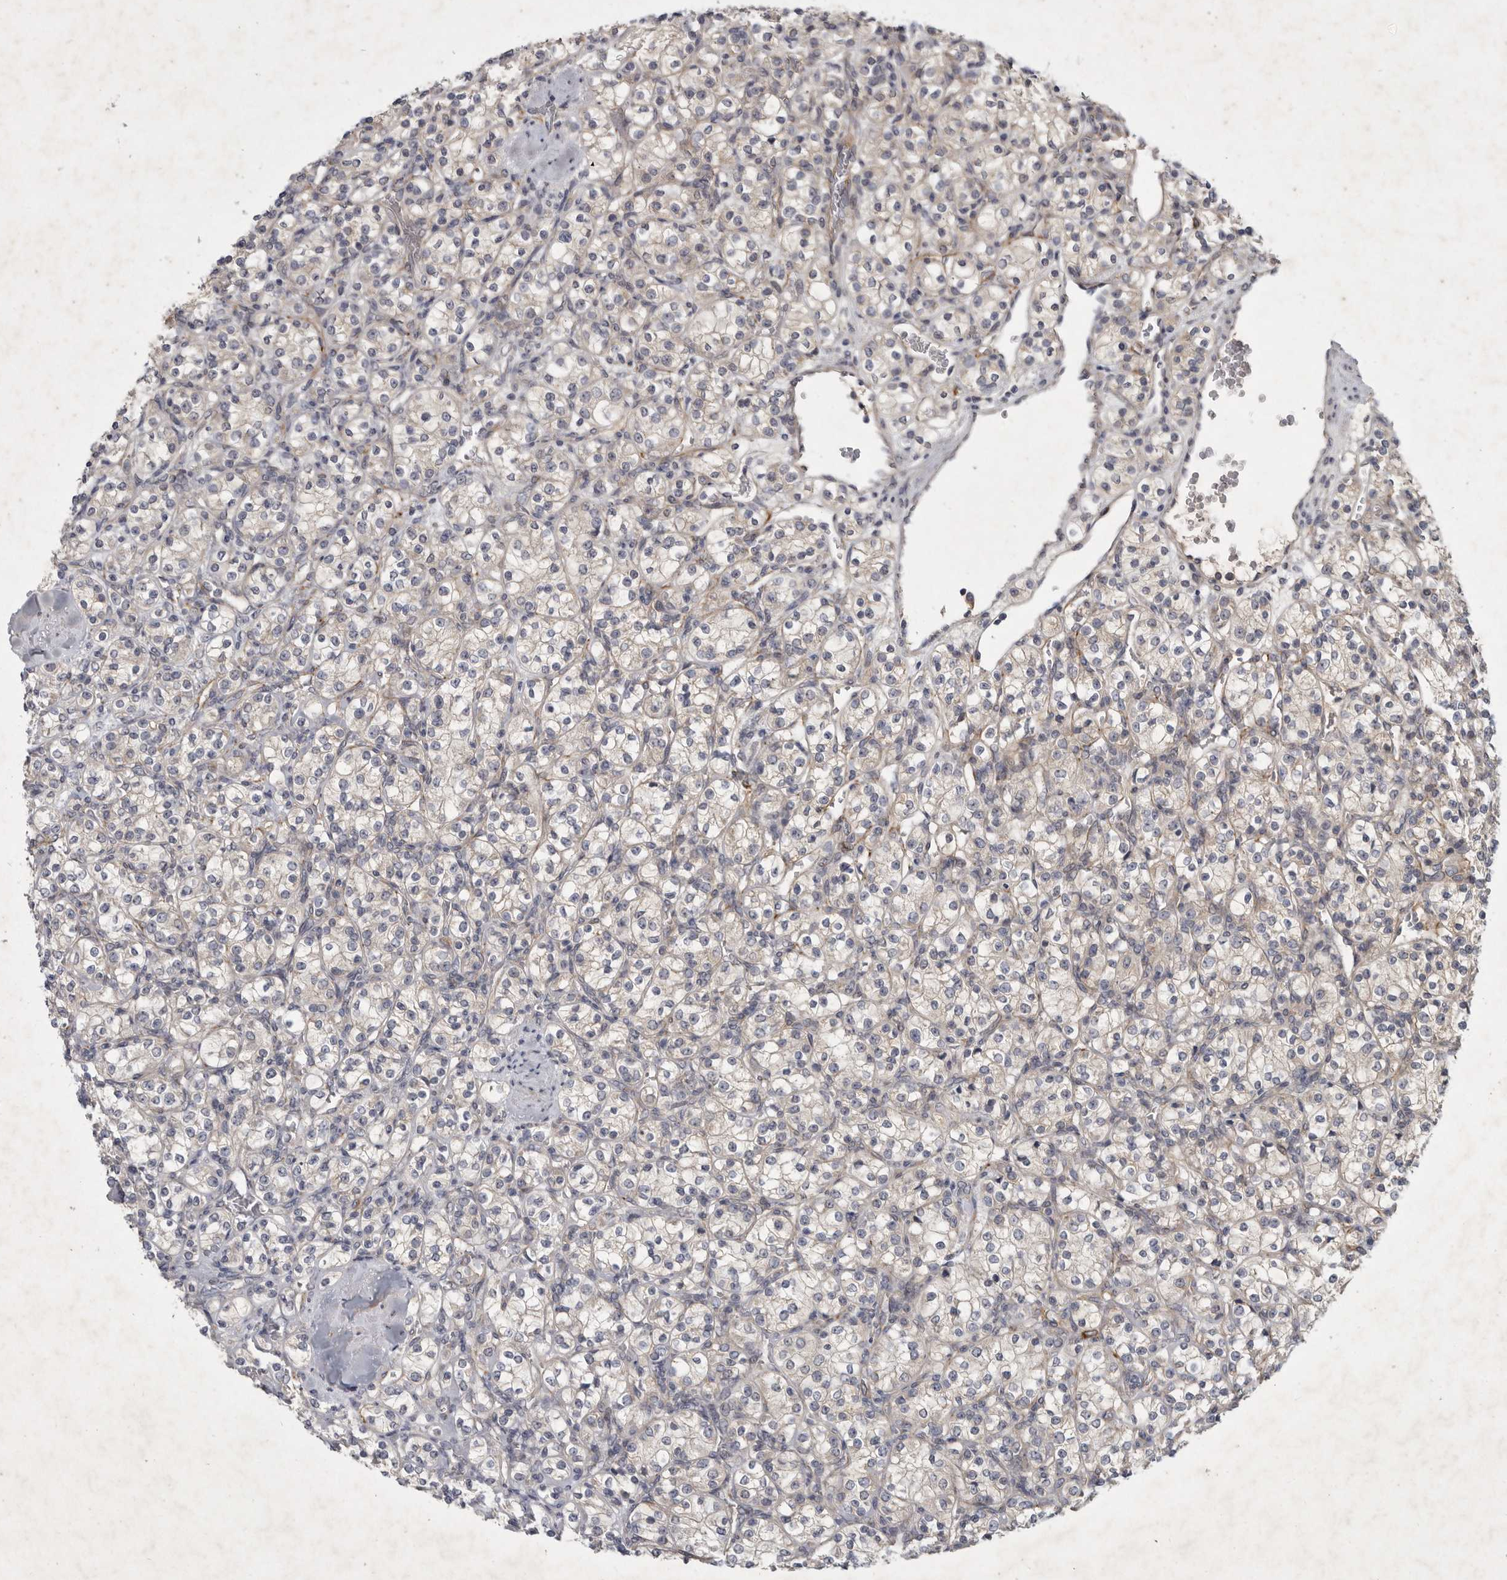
{"staining": {"intensity": "negative", "quantity": "none", "location": "none"}, "tissue": "renal cancer", "cell_type": "Tumor cells", "image_type": "cancer", "snomed": [{"axis": "morphology", "description": "Adenocarcinoma, NOS"}, {"axis": "topography", "description": "Kidney"}], "caption": "Renal adenocarcinoma was stained to show a protein in brown. There is no significant expression in tumor cells. (Immunohistochemistry, brightfield microscopy, high magnification).", "gene": "SLC22A1", "patient": {"sex": "male", "age": 77}}